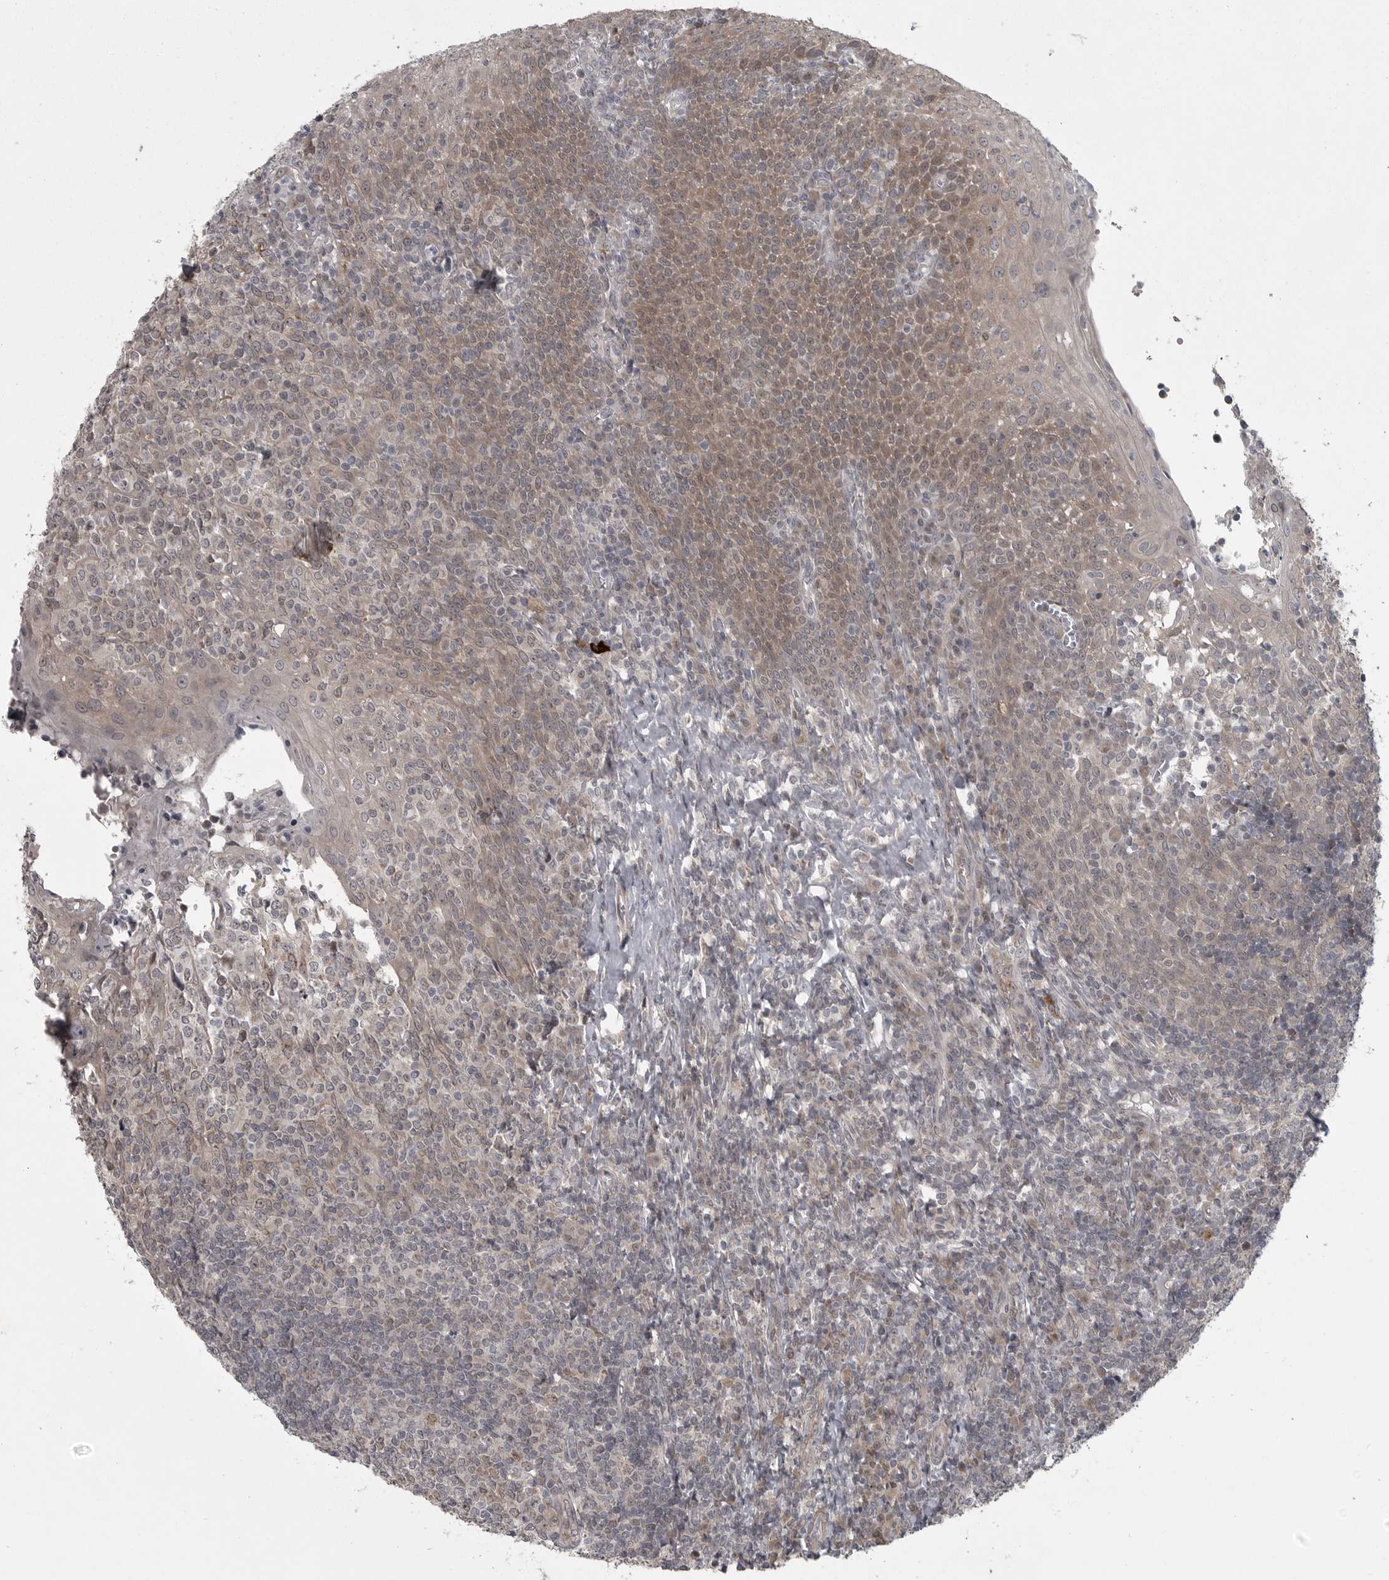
{"staining": {"intensity": "negative", "quantity": "none", "location": "none"}, "tissue": "tonsil", "cell_type": "Germinal center cells", "image_type": "normal", "snomed": [{"axis": "morphology", "description": "Normal tissue, NOS"}, {"axis": "topography", "description": "Tonsil"}], "caption": "An IHC micrograph of benign tonsil is shown. There is no staining in germinal center cells of tonsil. Brightfield microscopy of immunohistochemistry (IHC) stained with DAB (brown) and hematoxylin (blue), captured at high magnification.", "gene": "PPP1R9A", "patient": {"sex": "female", "age": 19}}